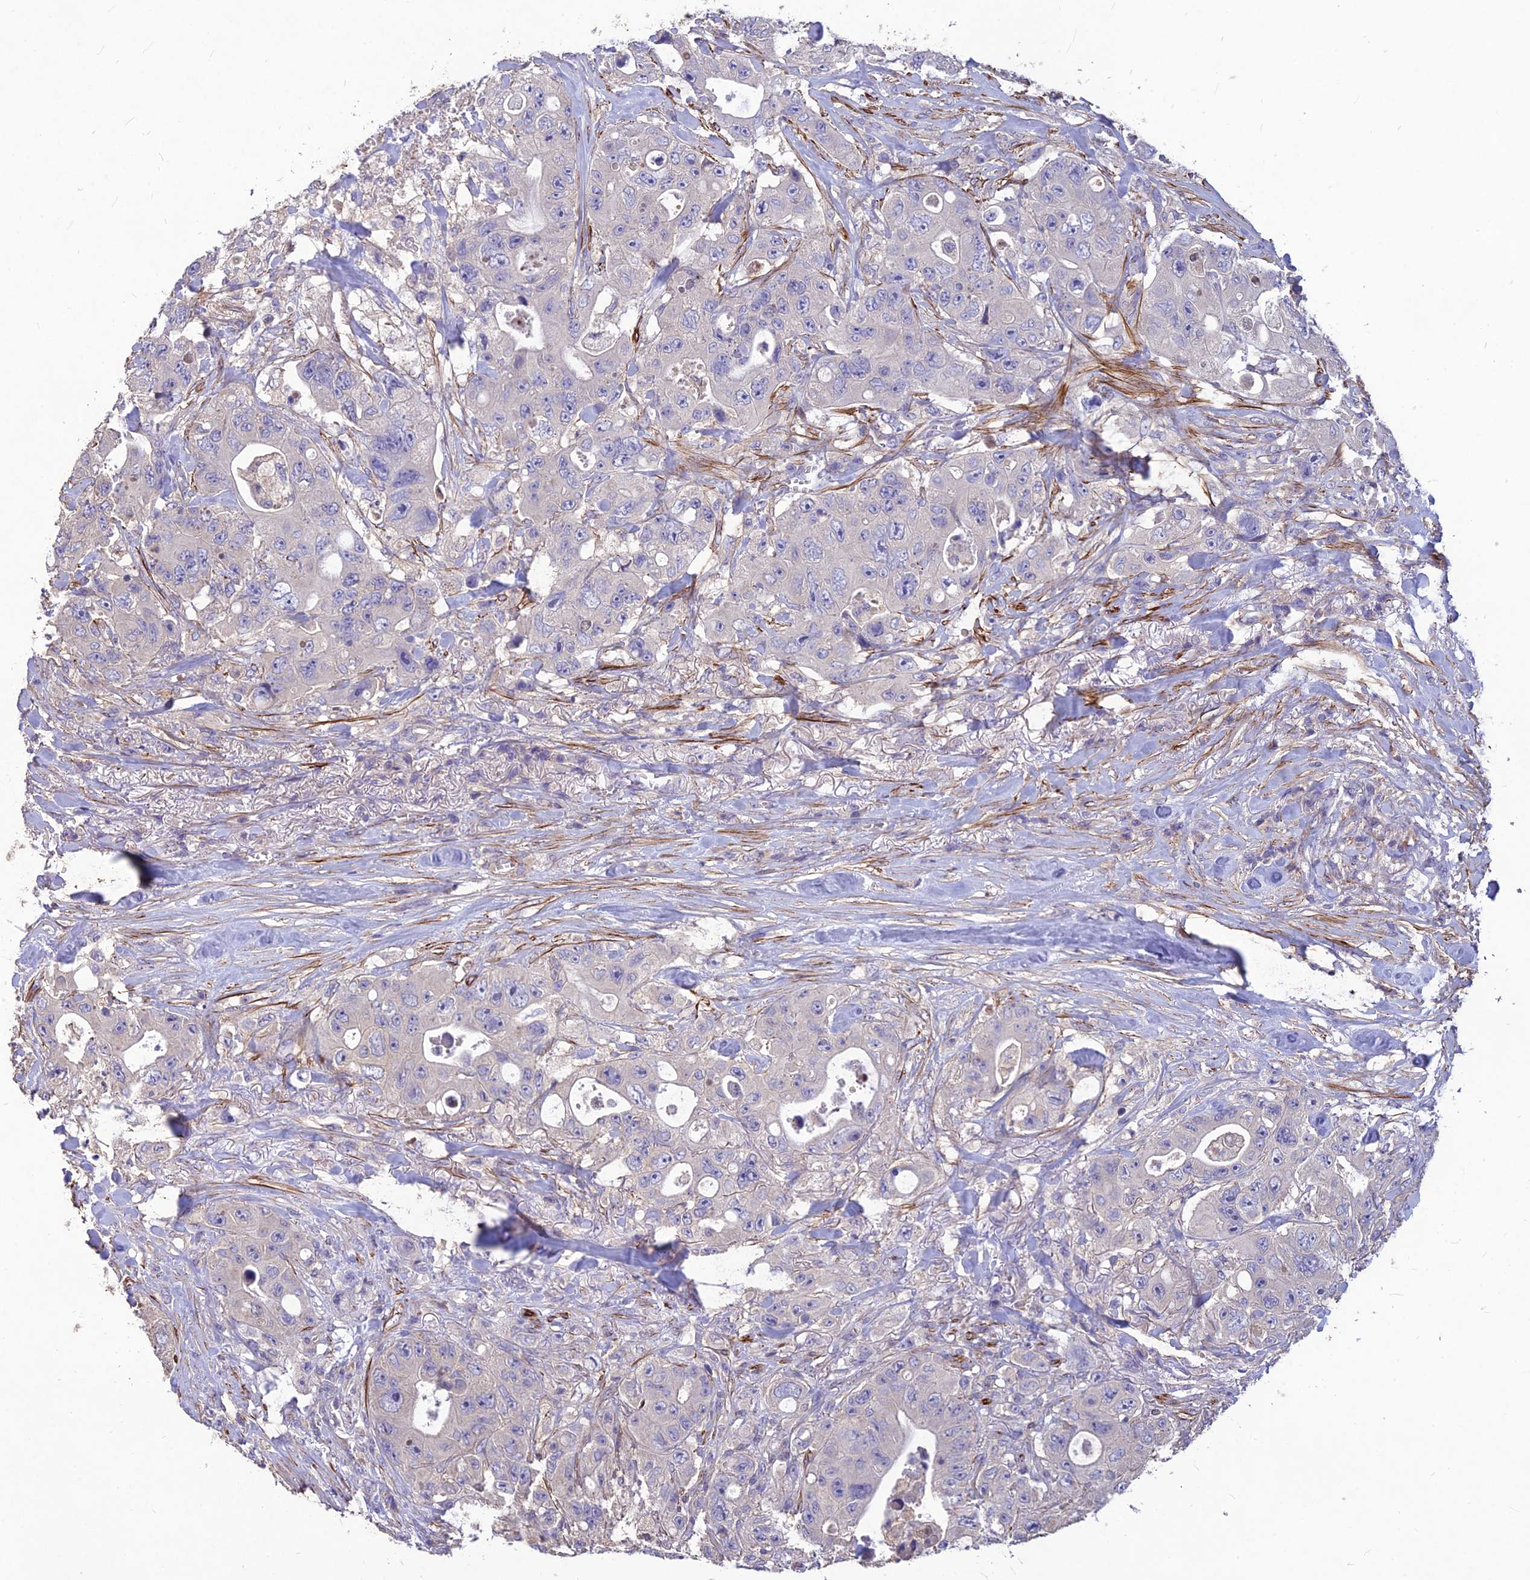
{"staining": {"intensity": "negative", "quantity": "none", "location": "none"}, "tissue": "colorectal cancer", "cell_type": "Tumor cells", "image_type": "cancer", "snomed": [{"axis": "morphology", "description": "Adenocarcinoma, NOS"}, {"axis": "topography", "description": "Colon"}], "caption": "This is an immunohistochemistry (IHC) histopathology image of colorectal cancer (adenocarcinoma). There is no positivity in tumor cells.", "gene": "CLUH", "patient": {"sex": "female", "age": 46}}